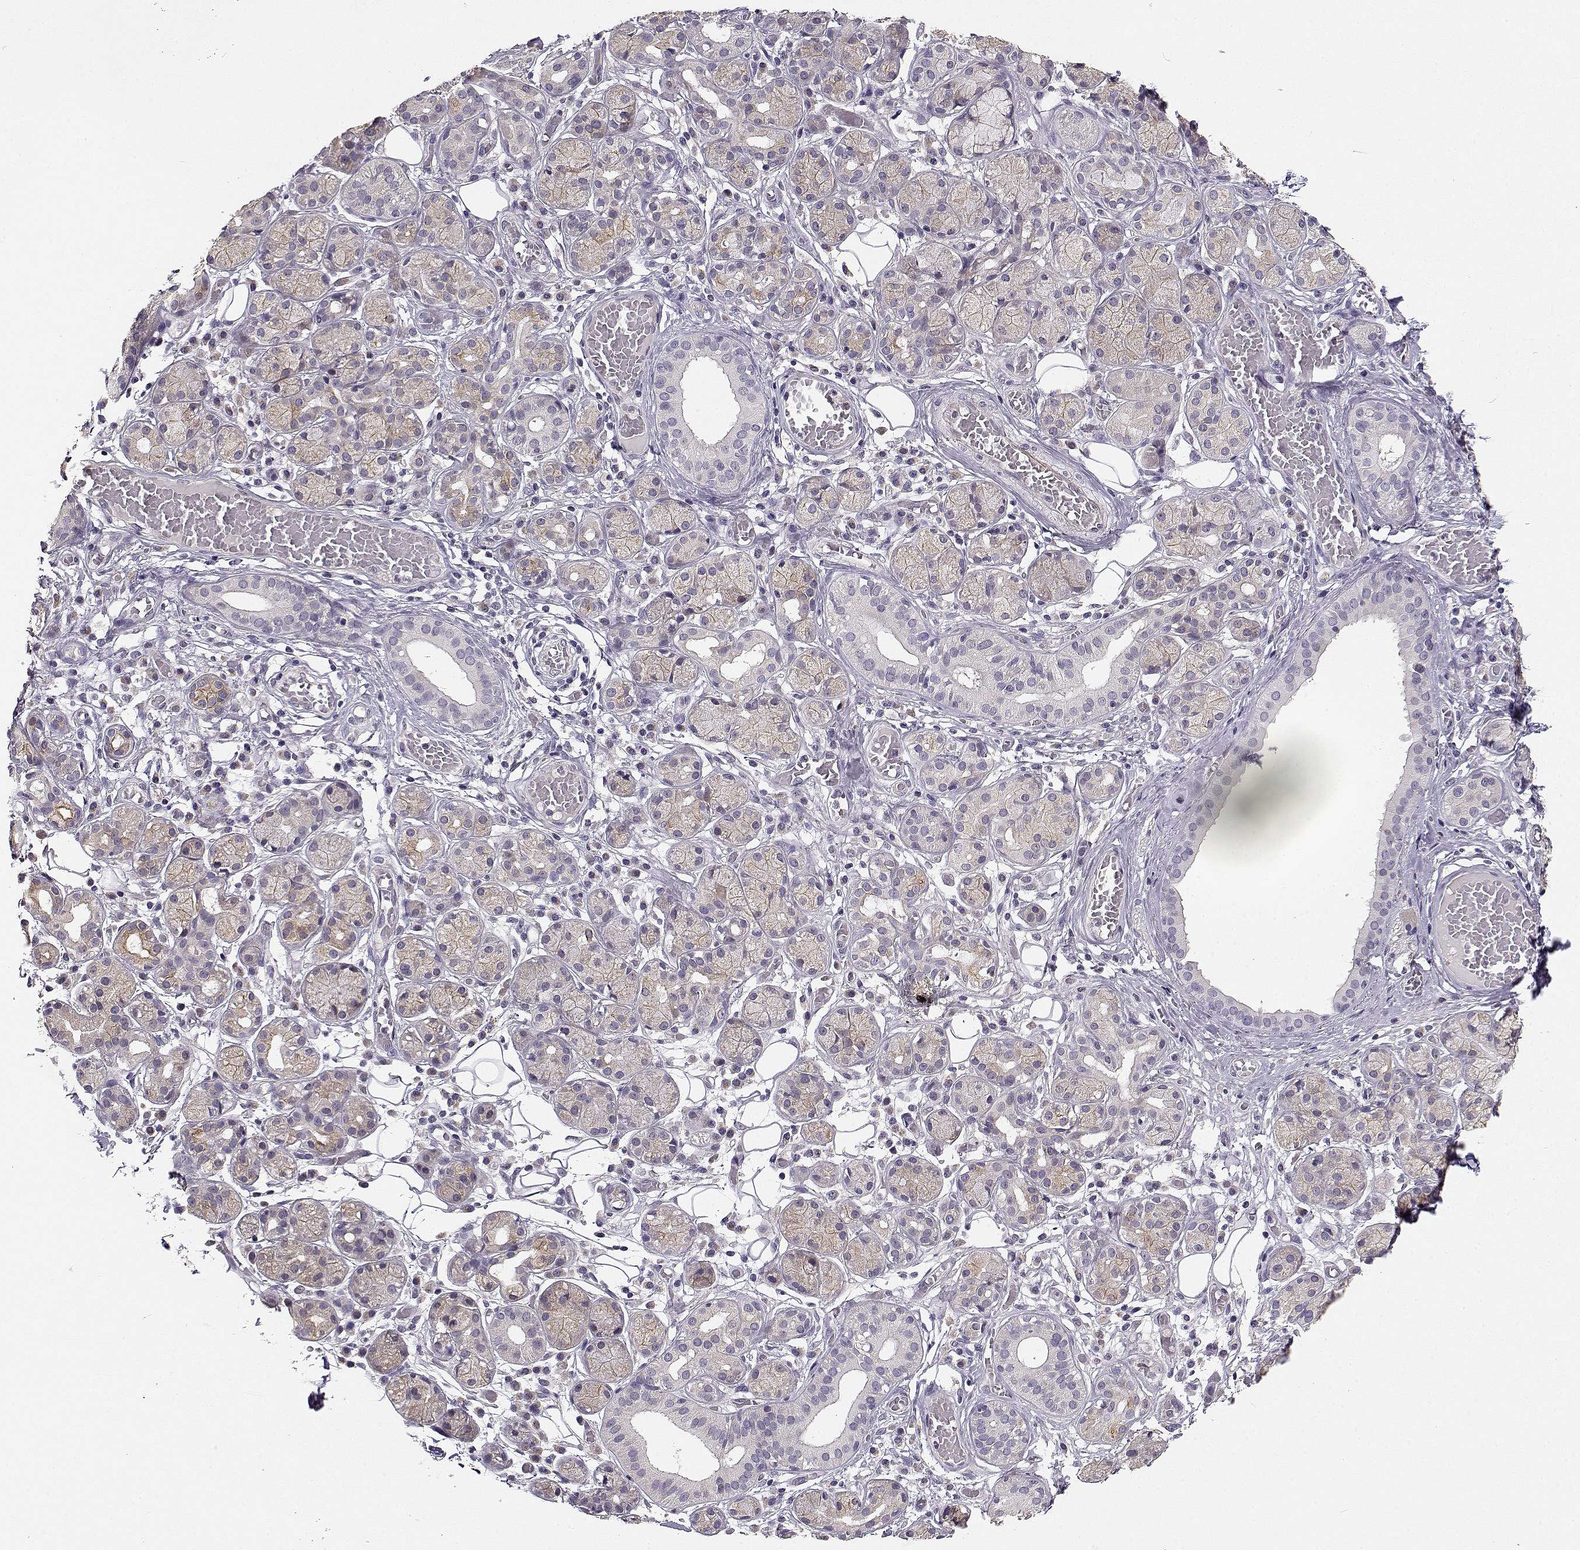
{"staining": {"intensity": "weak", "quantity": "<25%", "location": "cytoplasmic/membranous"}, "tissue": "salivary gland", "cell_type": "Glandular cells", "image_type": "normal", "snomed": [{"axis": "morphology", "description": "Normal tissue, NOS"}, {"axis": "topography", "description": "Salivary gland"}, {"axis": "topography", "description": "Peripheral nerve tissue"}], "caption": "A photomicrograph of human salivary gland is negative for staining in glandular cells. The staining is performed using DAB brown chromogen with nuclei counter-stained in using hematoxylin.", "gene": "TMEM145", "patient": {"sex": "male", "age": 71}}